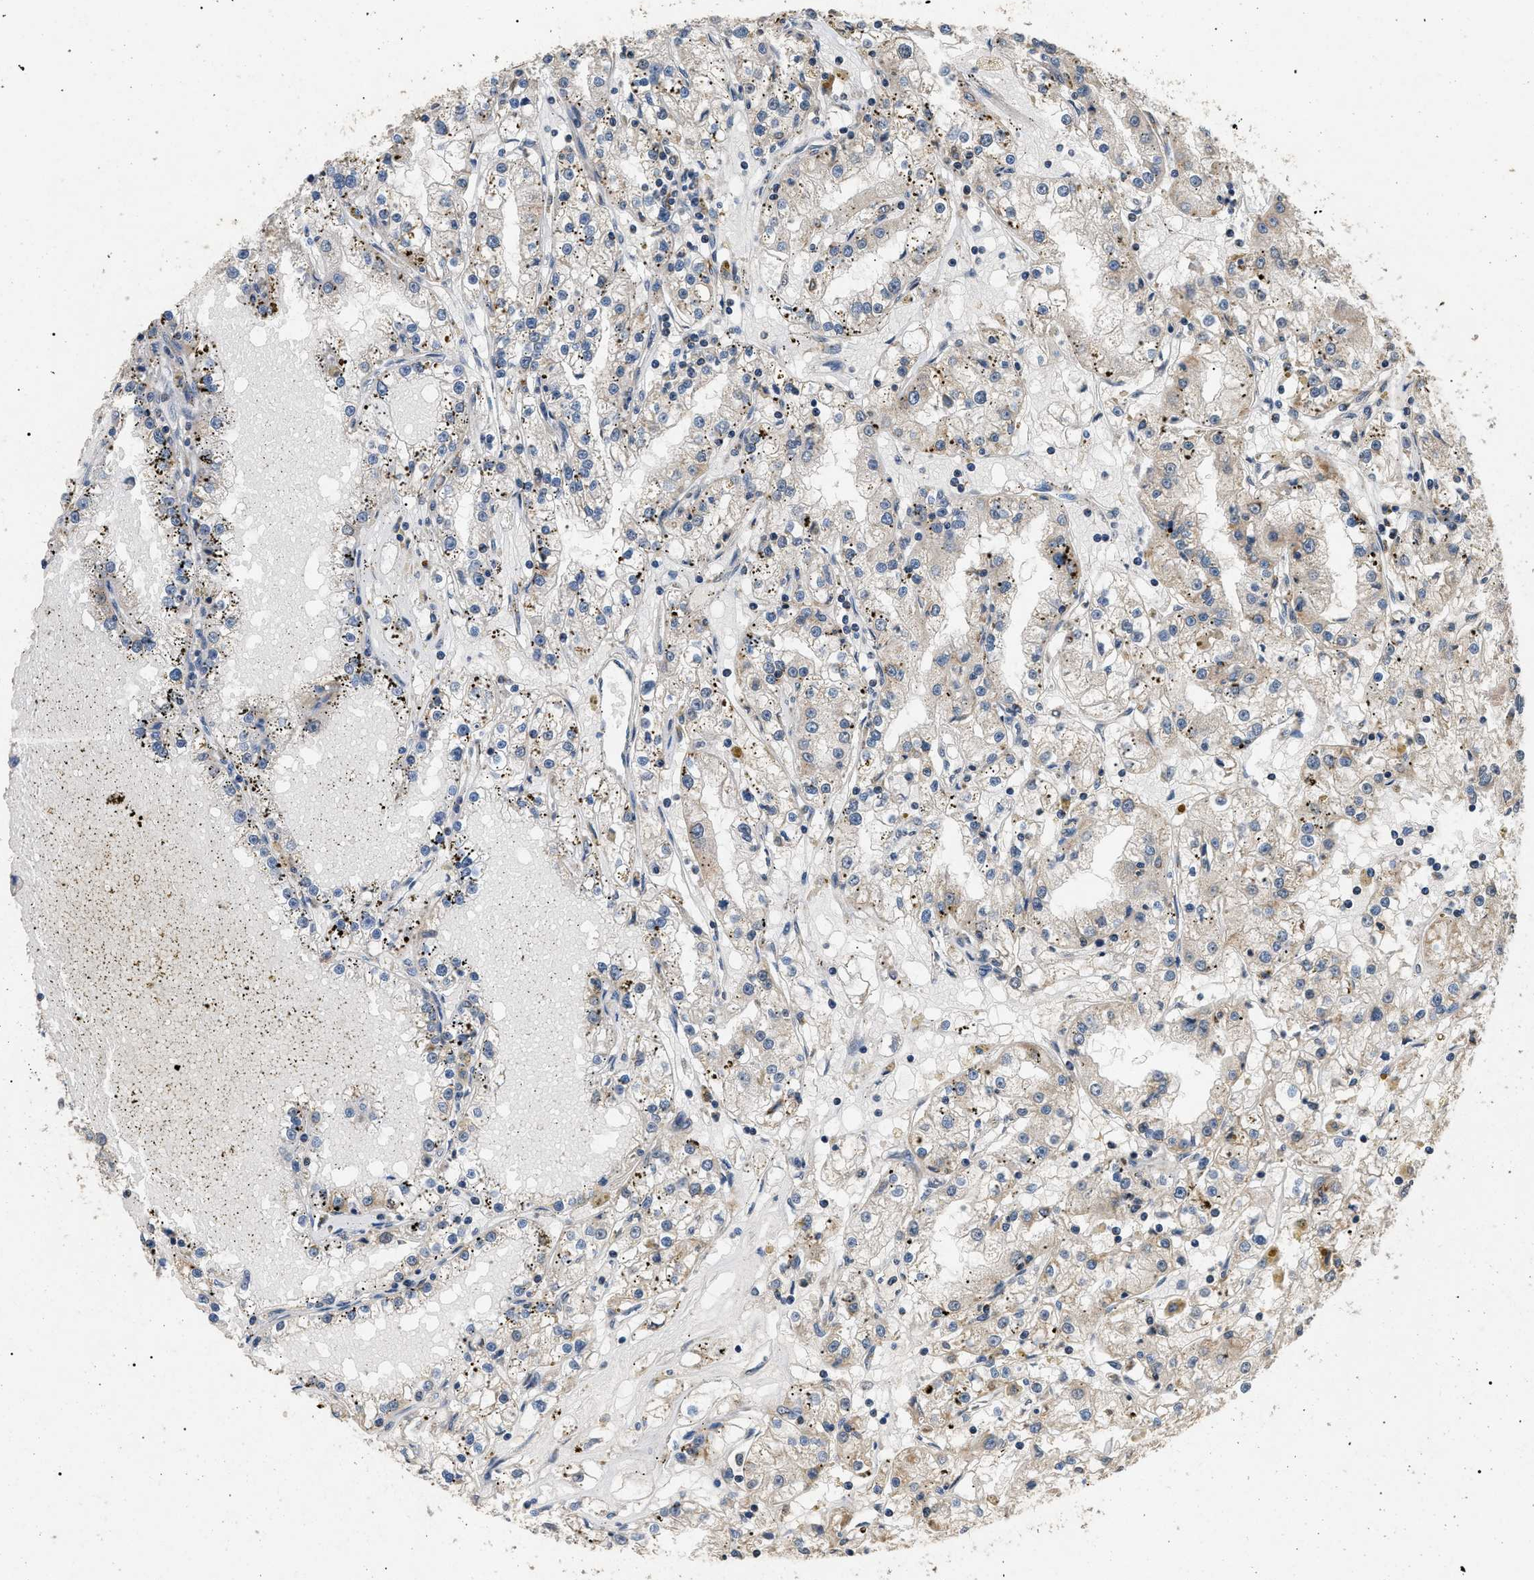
{"staining": {"intensity": "weak", "quantity": "<25%", "location": "cytoplasmic/membranous"}, "tissue": "renal cancer", "cell_type": "Tumor cells", "image_type": "cancer", "snomed": [{"axis": "morphology", "description": "Adenocarcinoma, NOS"}, {"axis": "topography", "description": "Kidney"}], "caption": "This is a photomicrograph of IHC staining of renal cancer, which shows no positivity in tumor cells. (Stains: DAB IHC with hematoxylin counter stain, Microscopy: brightfield microscopy at high magnification).", "gene": "TOMM6", "patient": {"sex": "male", "age": 56}}